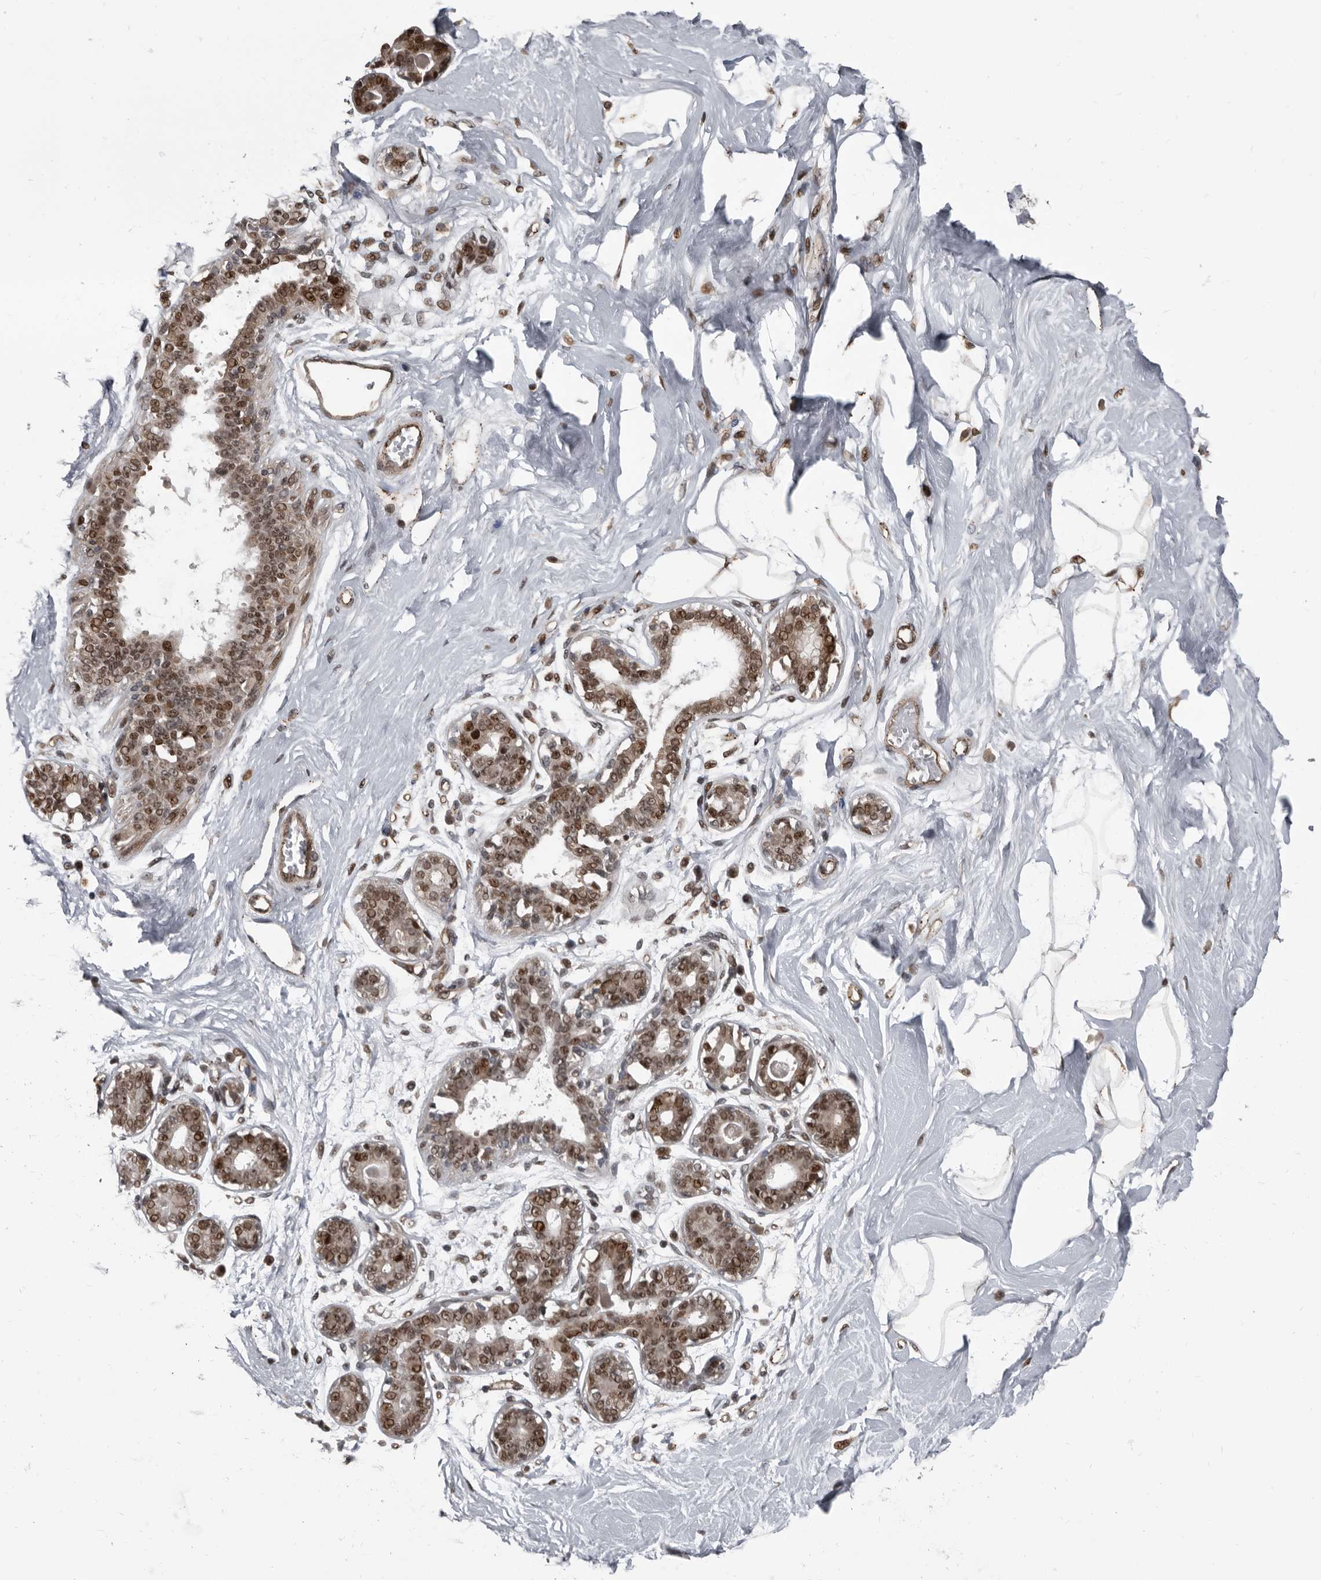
{"staining": {"intensity": "moderate", "quantity": ">75%", "location": "cytoplasmic/membranous"}, "tissue": "breast", "cell_type": "Adipocytes", "image_type": "normal", "snomed": [{"axis": "morphology", "description": "Normal tissue, NOS"}, {"axis": "topography", "description": "Breast"}], "caption": "Breast stained with DAB immunohistochemistry (IHC) displays medium levels of moderate cytoplasmic/membranous positivity in approximately >75% of adipocytes.", "gene": "CHD1L", "patient": {"sex": "female", "age": 45}}